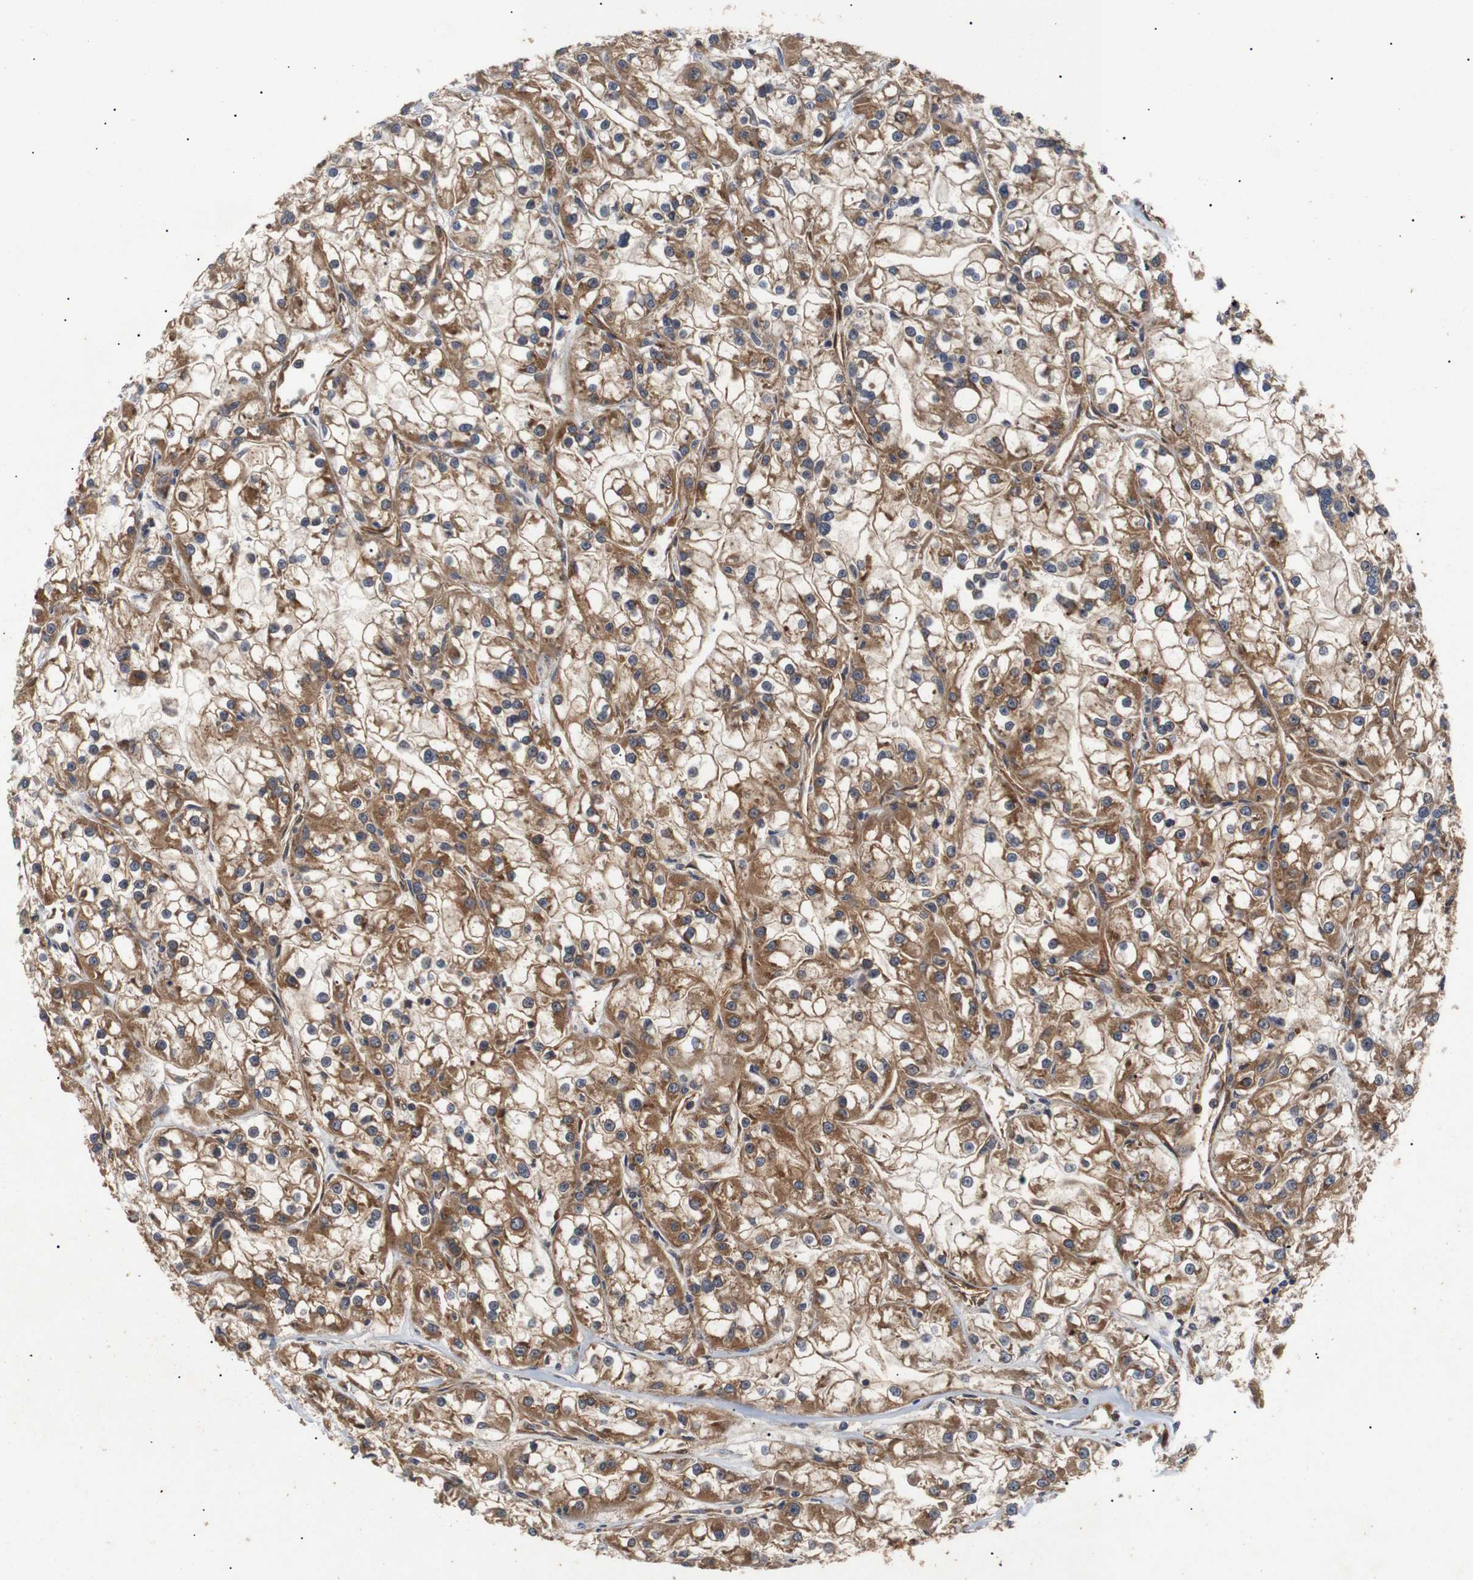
{"staining": {"intensity": "moderate", "quantity": ">75%", "location": "cytoplasmic/membranous"}, "tissue": "renal cancer", "cell_type": "Tumor cells", "image_type": "cancer", "snomed": [{"axis": "morphology", "description": "Adenocarcinoma, NOS"}, {"axis": "topography", "description": "Kidney"}], "caption": "Renal cancer (adenocarcinoma) stained with IHC exhibits moderate cytoplasmic/membranous staining in approximately >75% of tumor cells. The staining was performed using DAB (3,3'-diaminobenzidine) to visualize the protein expression in brown, while the nuclei were stained in blue with hematoxylin (Magnification: 20x).", "gene": "PAWR", "patient": {"sex": "female", "age": 52}}